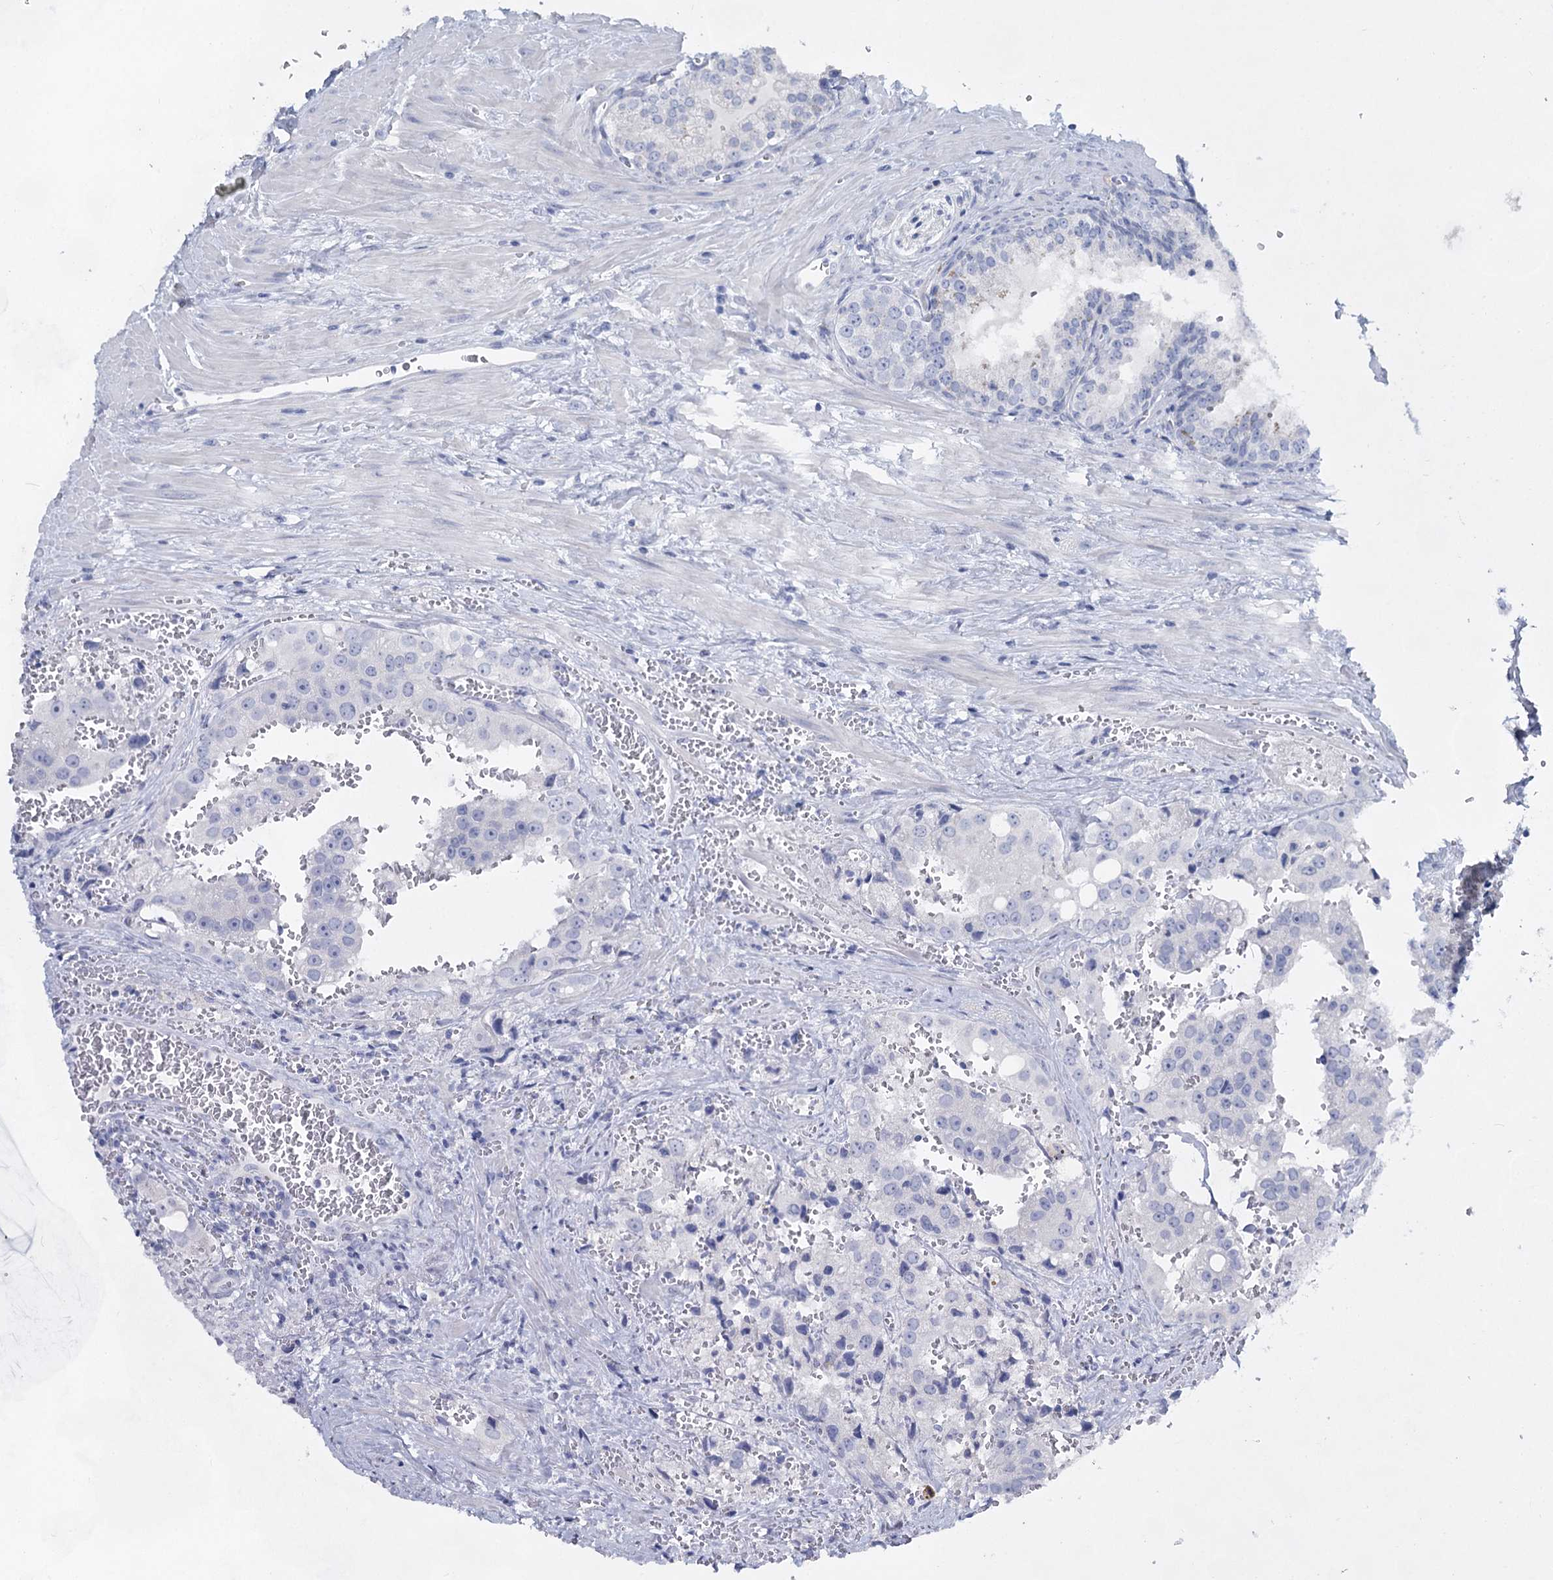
{"staining": {"intensity": "negative", "quantity": "none", "location": "none"}, "tissue": "prostate cancer", "cell_type": "Tumor cells", "image_type": "cancer", "snomed": [{"axis": "morphology", "description": "Adenocarcinoma, High grade"}, {"axis": "topography", "description": "Prostate"}], "caption": "Tumor cells are negative for brown protein staining in prostate adenocarcinoma (high-grade).", "gene": "SLC17A2", "patient": {"sex": "male", "age": 68}}